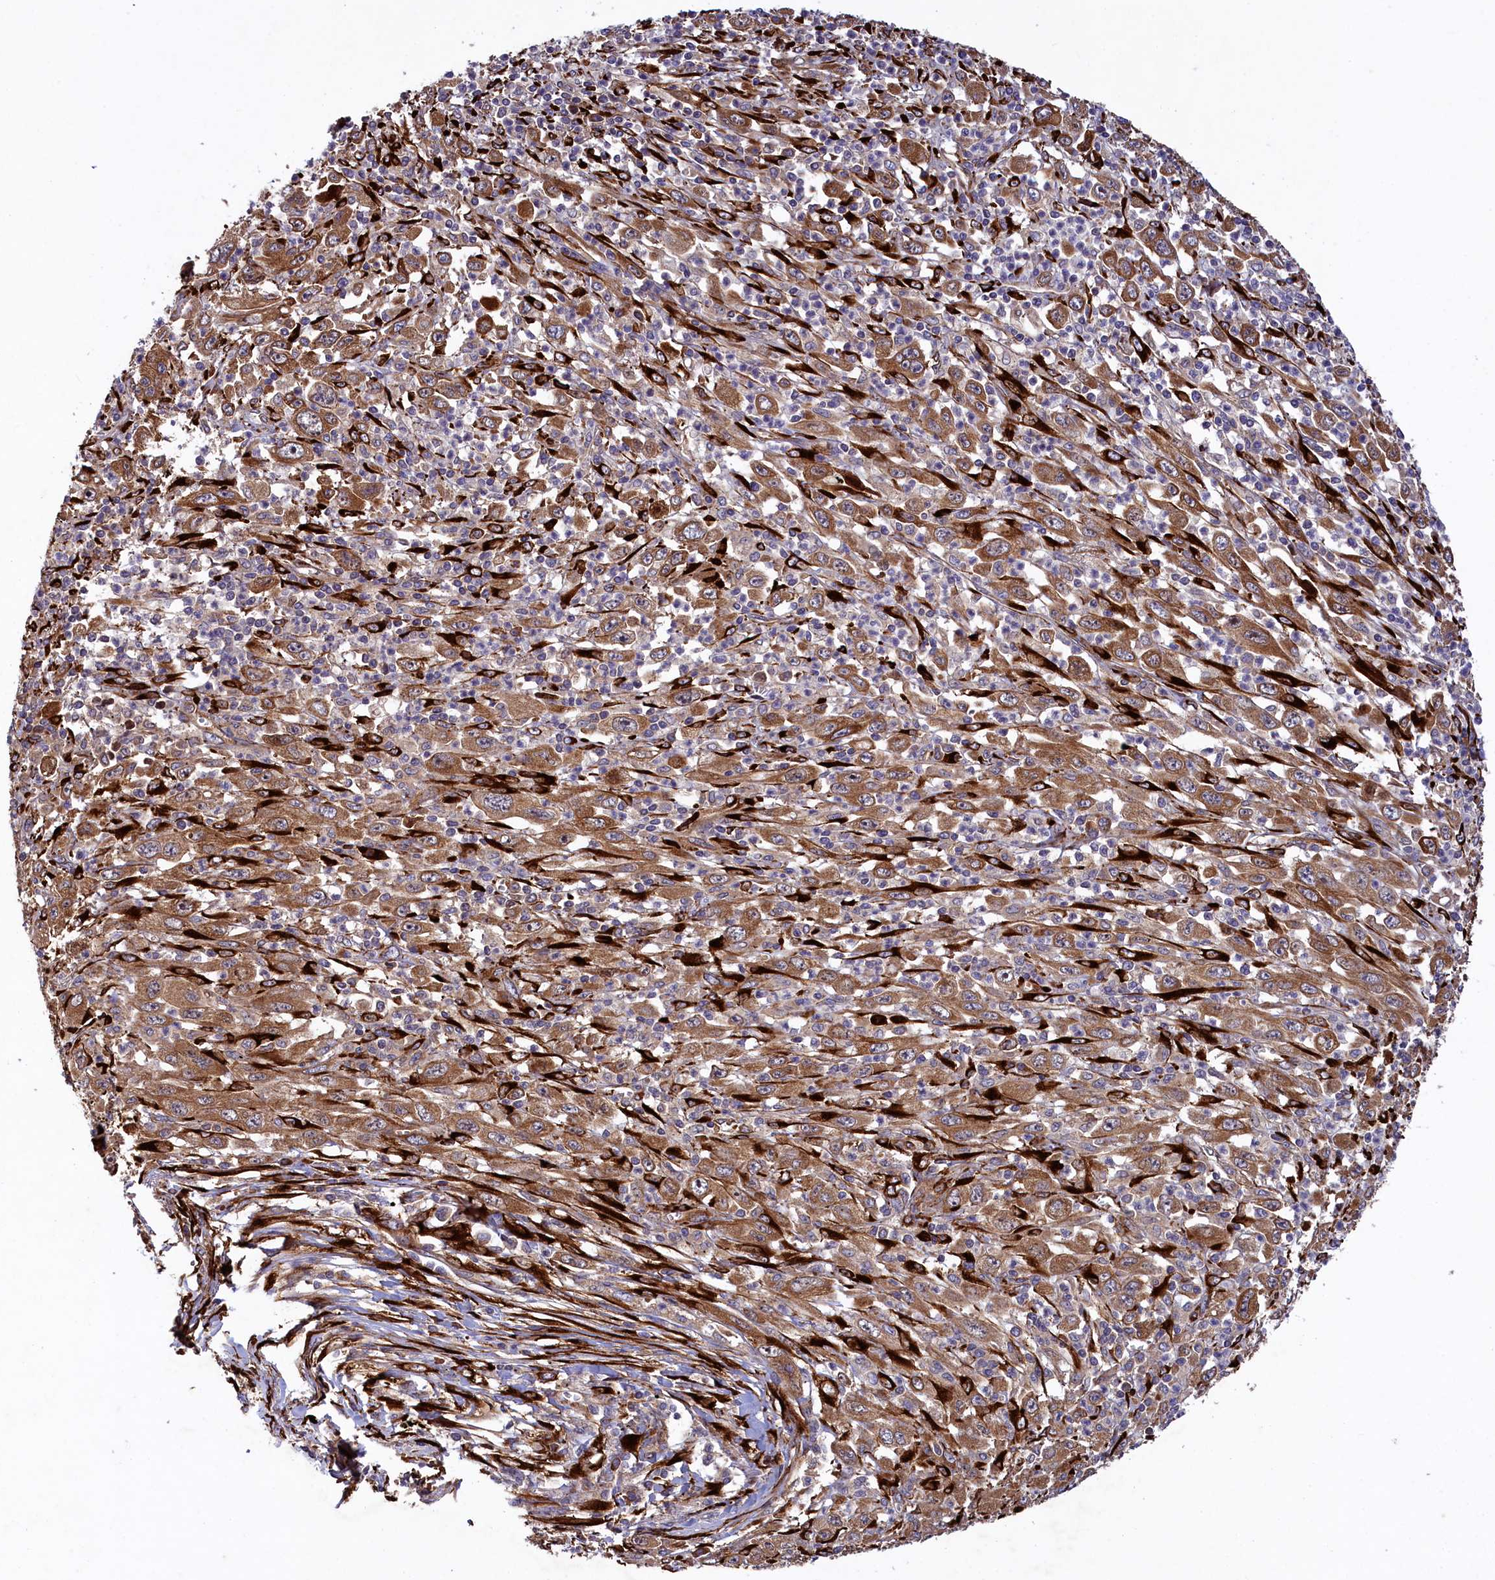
{"staining": {"intensity": "strong", "quantity": ">75%", "location": "cytoplasmic/membranous"}, "tissue": "melanoma", "cell_type": "Tumor cells", "image_type": "cancer", "snomed": [{"axis": "morphology", "description": "Malignant melanoma, Metastatic site"}, {"axis": "topography", "description": "Skin"}], "caption": "A photomicrograph showing strong cytoplasmic/membranous positivity in approximately >75% of tumor cells in melanoma, as visualized by brown immunohistochemical staining.", "gene": "ARRDC4", "patient": {"sex": "female", "age": 56}}